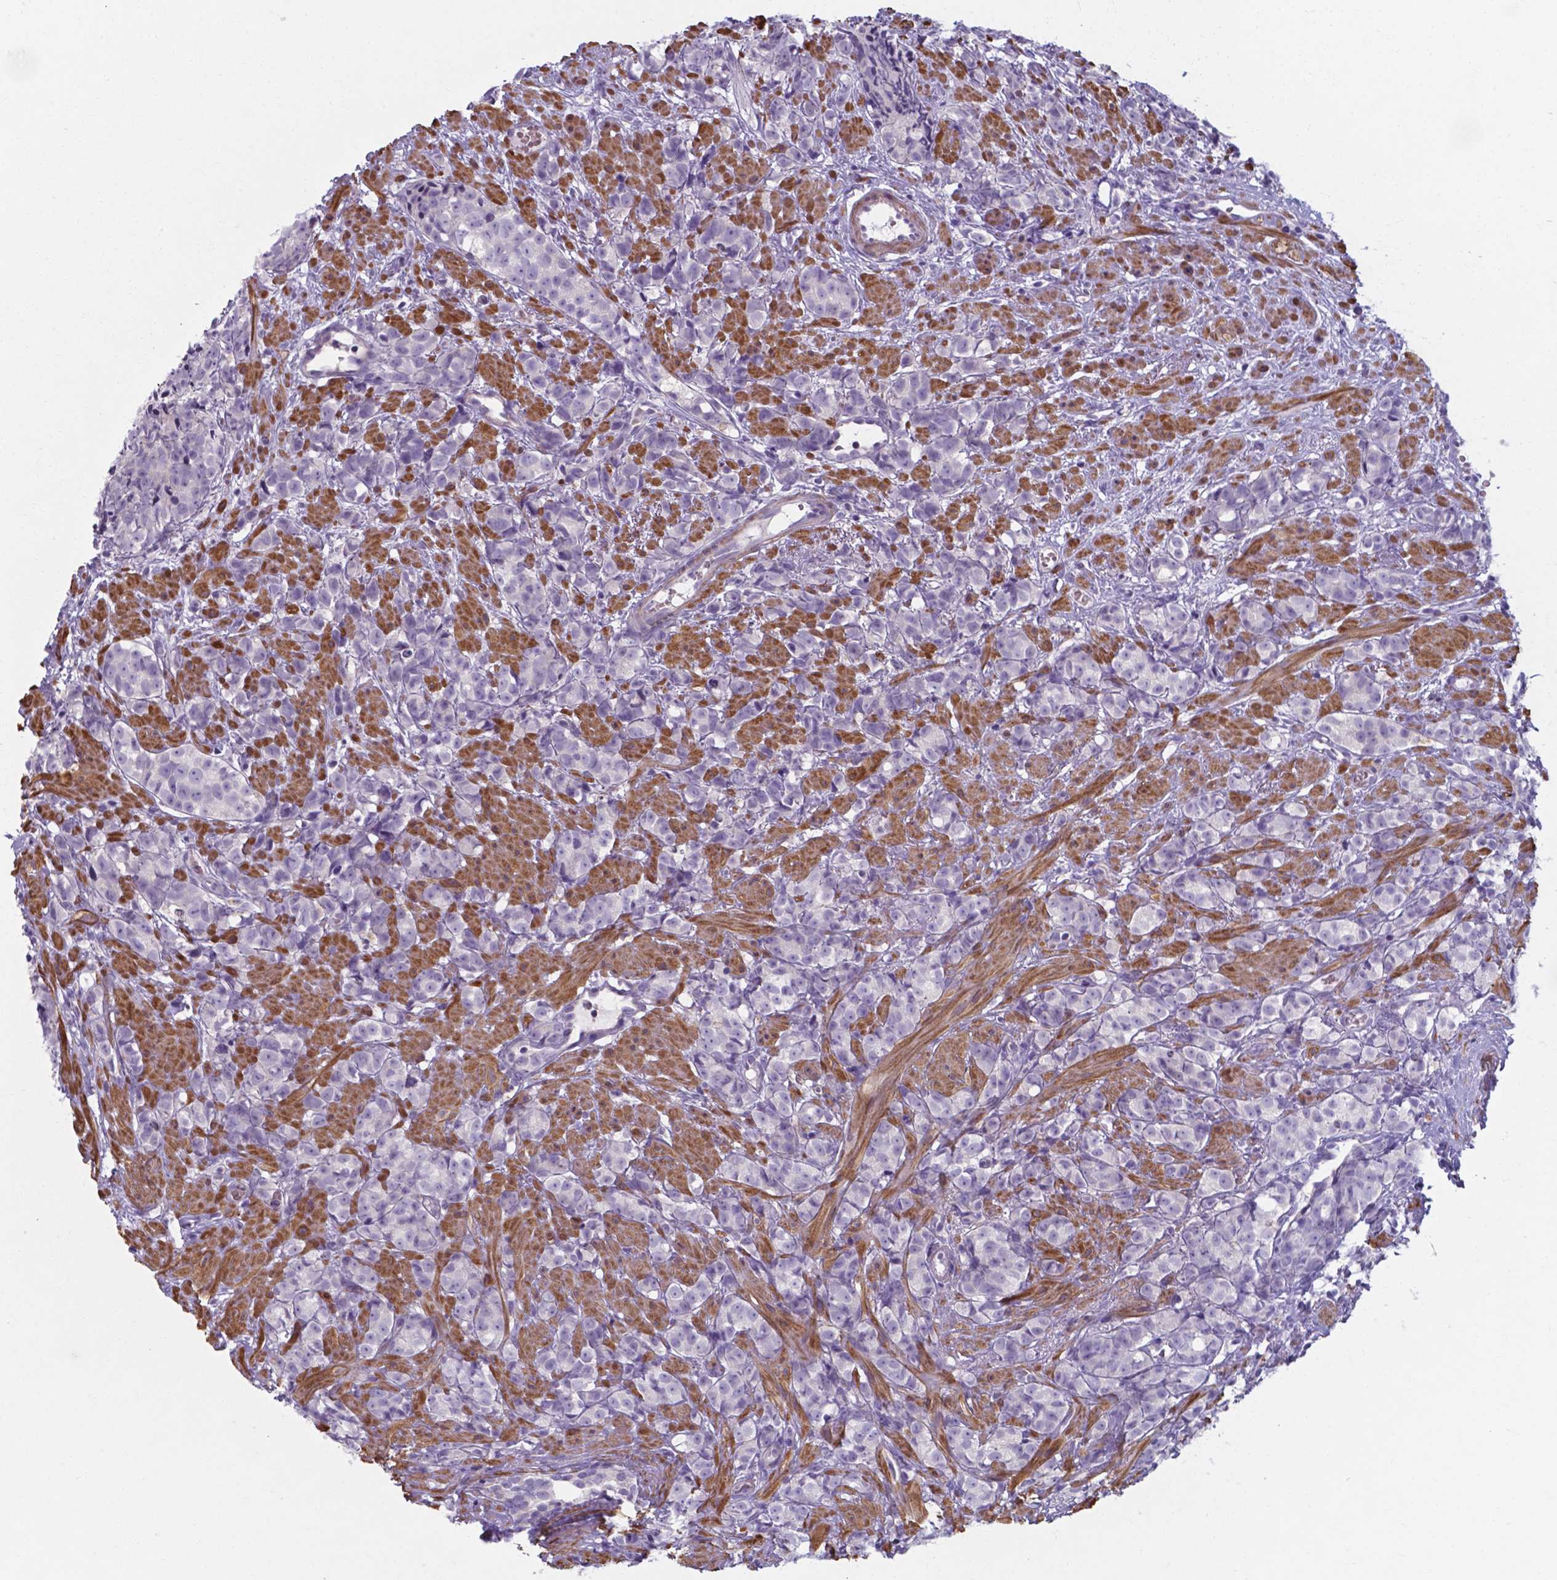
{"staining": {"intensity": "negative", "quantity": "none", "location": "none"}, "tissue": "prostate cancer", "cell_type": "Tumor cells", "image_type": "cancer", "snomed": [{"axis": "morphology", "description": "Adenocarcinoma, High grade"}, {"axis": "topography", "description": "Prostate"}], "caption": "DAB (3,3'-diaminobenzidine) immunohistochemical staining of prostate cancer demonstrates no significant staining in tumor cells. (DAB immunohistochemistry, high magnification).", "gene": "AP5B1", "patient": {"sex": "male", "age": 81}}